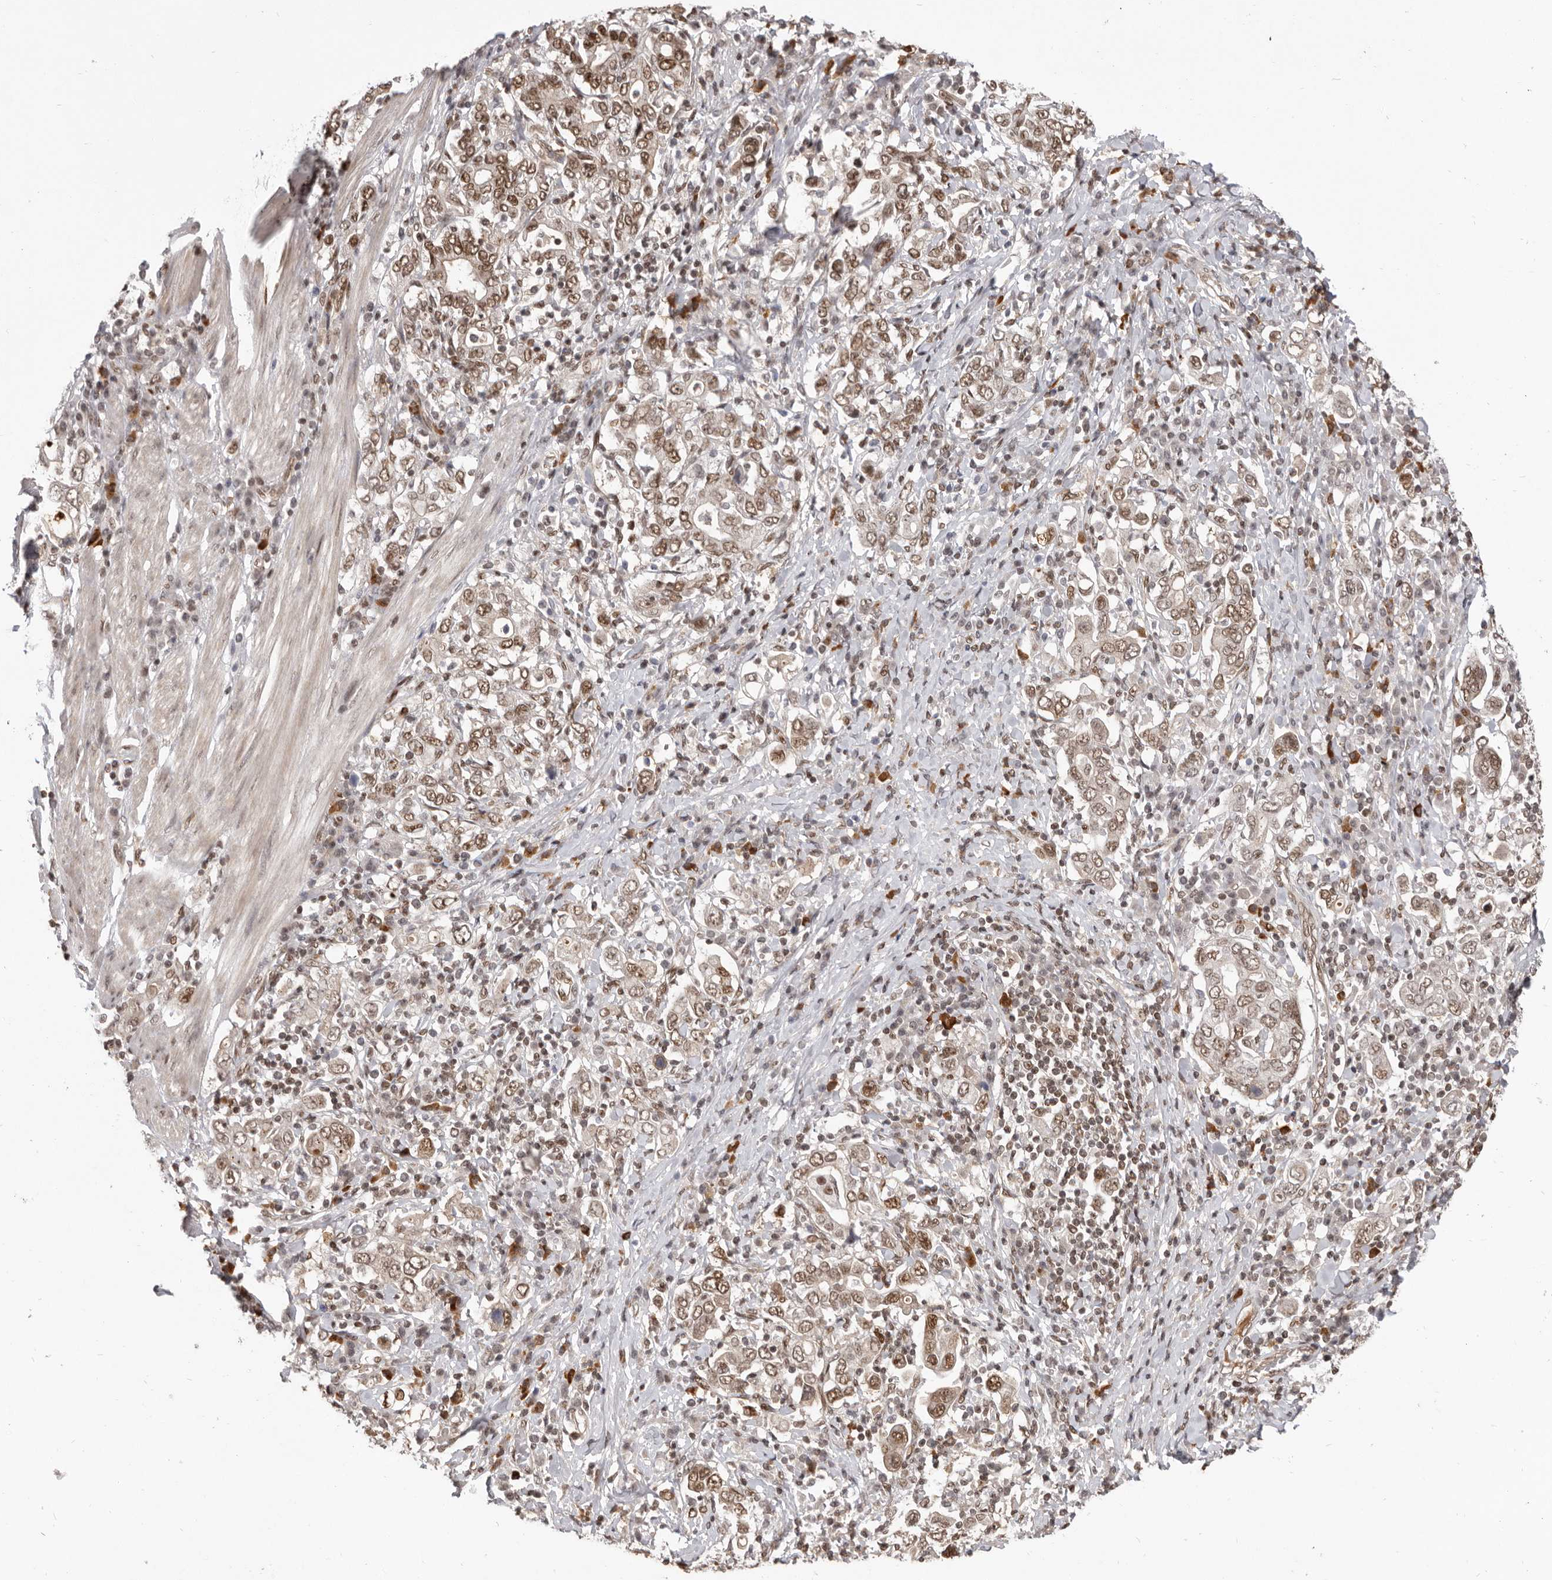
{"staining": {"intensity": "moderate", "quantity": ">75%", "location": "nuclear"}, "tissue": "stomach cancer", "cell_type": "Tumor cells", "image_type": "cancer", "snomed": [{"axis": "morphology", "description": "Adenocarcinoma, NOS"}, {"axis": "topography", "description": "Stomach, upper"}], "caption": "Immunohistochemical staining of human adenocarcinoma (stomach) reveals medium levels of moderate nuclear protein staining in about >75% of tumor cells.", "gene": "CHTOP", "patient": {"sex": "male", "age": 62}}